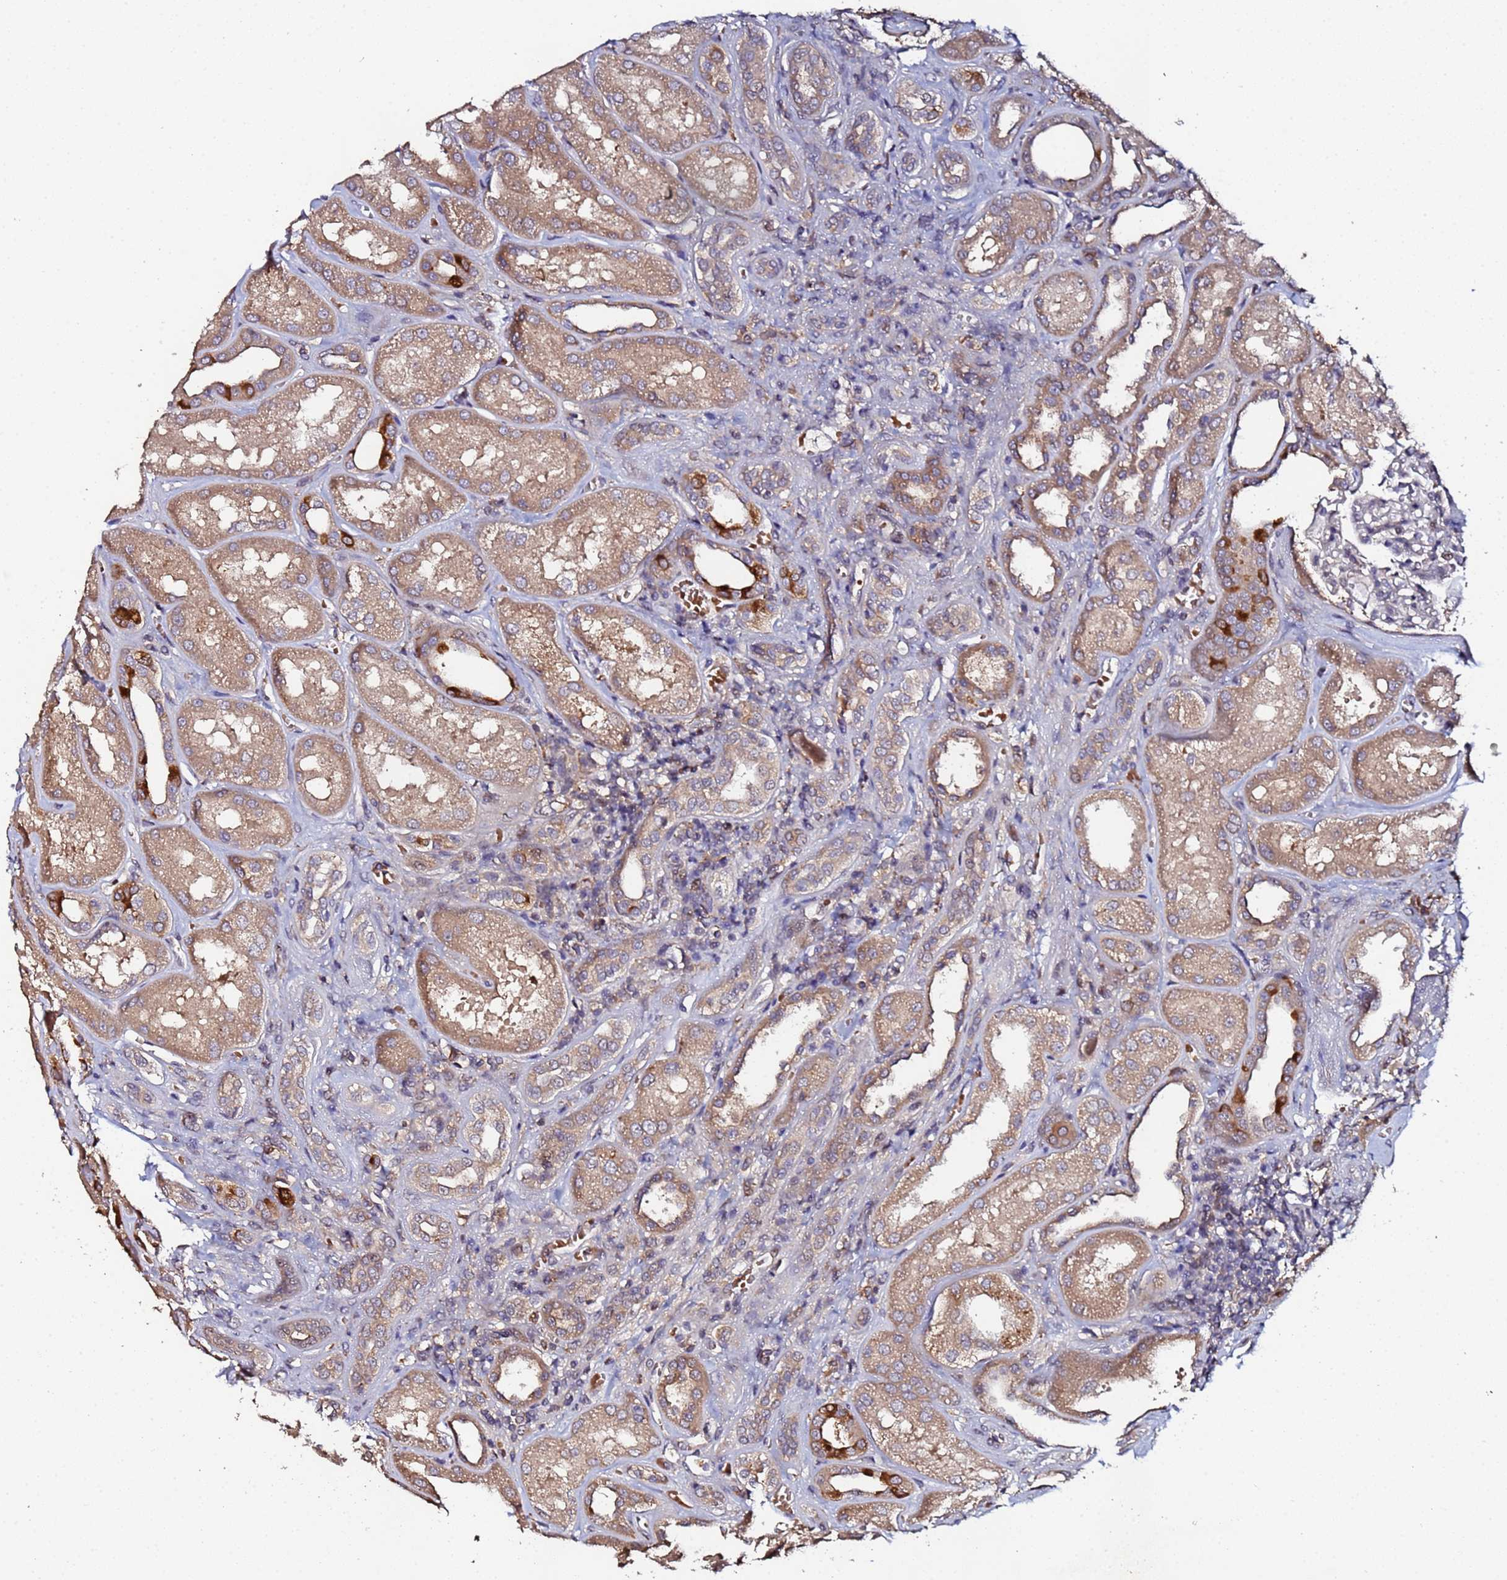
{"staining": {"intensity": "weak", "quantity": "25%-75%", "location": "cytoplasmic/membranous"}, "tissue": "kidney", "cell_type": "Cells in glomeruli", "image_type": "normal", "snomed": [{"axis": "morphology", "description": "Normal tissue, NOS"}, {"axis": "morphology", "description": "Adenocarcinoma, NOS"}, {"axis": "topography", "description": "Kidney"}], "caption": "Immunohistochemistry (IHC) of benign human kidney reveals low levels of weak cytoplasmic/membranous staining in about 25%-75% of cells in glomeruli.", "gene": "OSER1", "patient": {"sex": "female", "age": 68}}